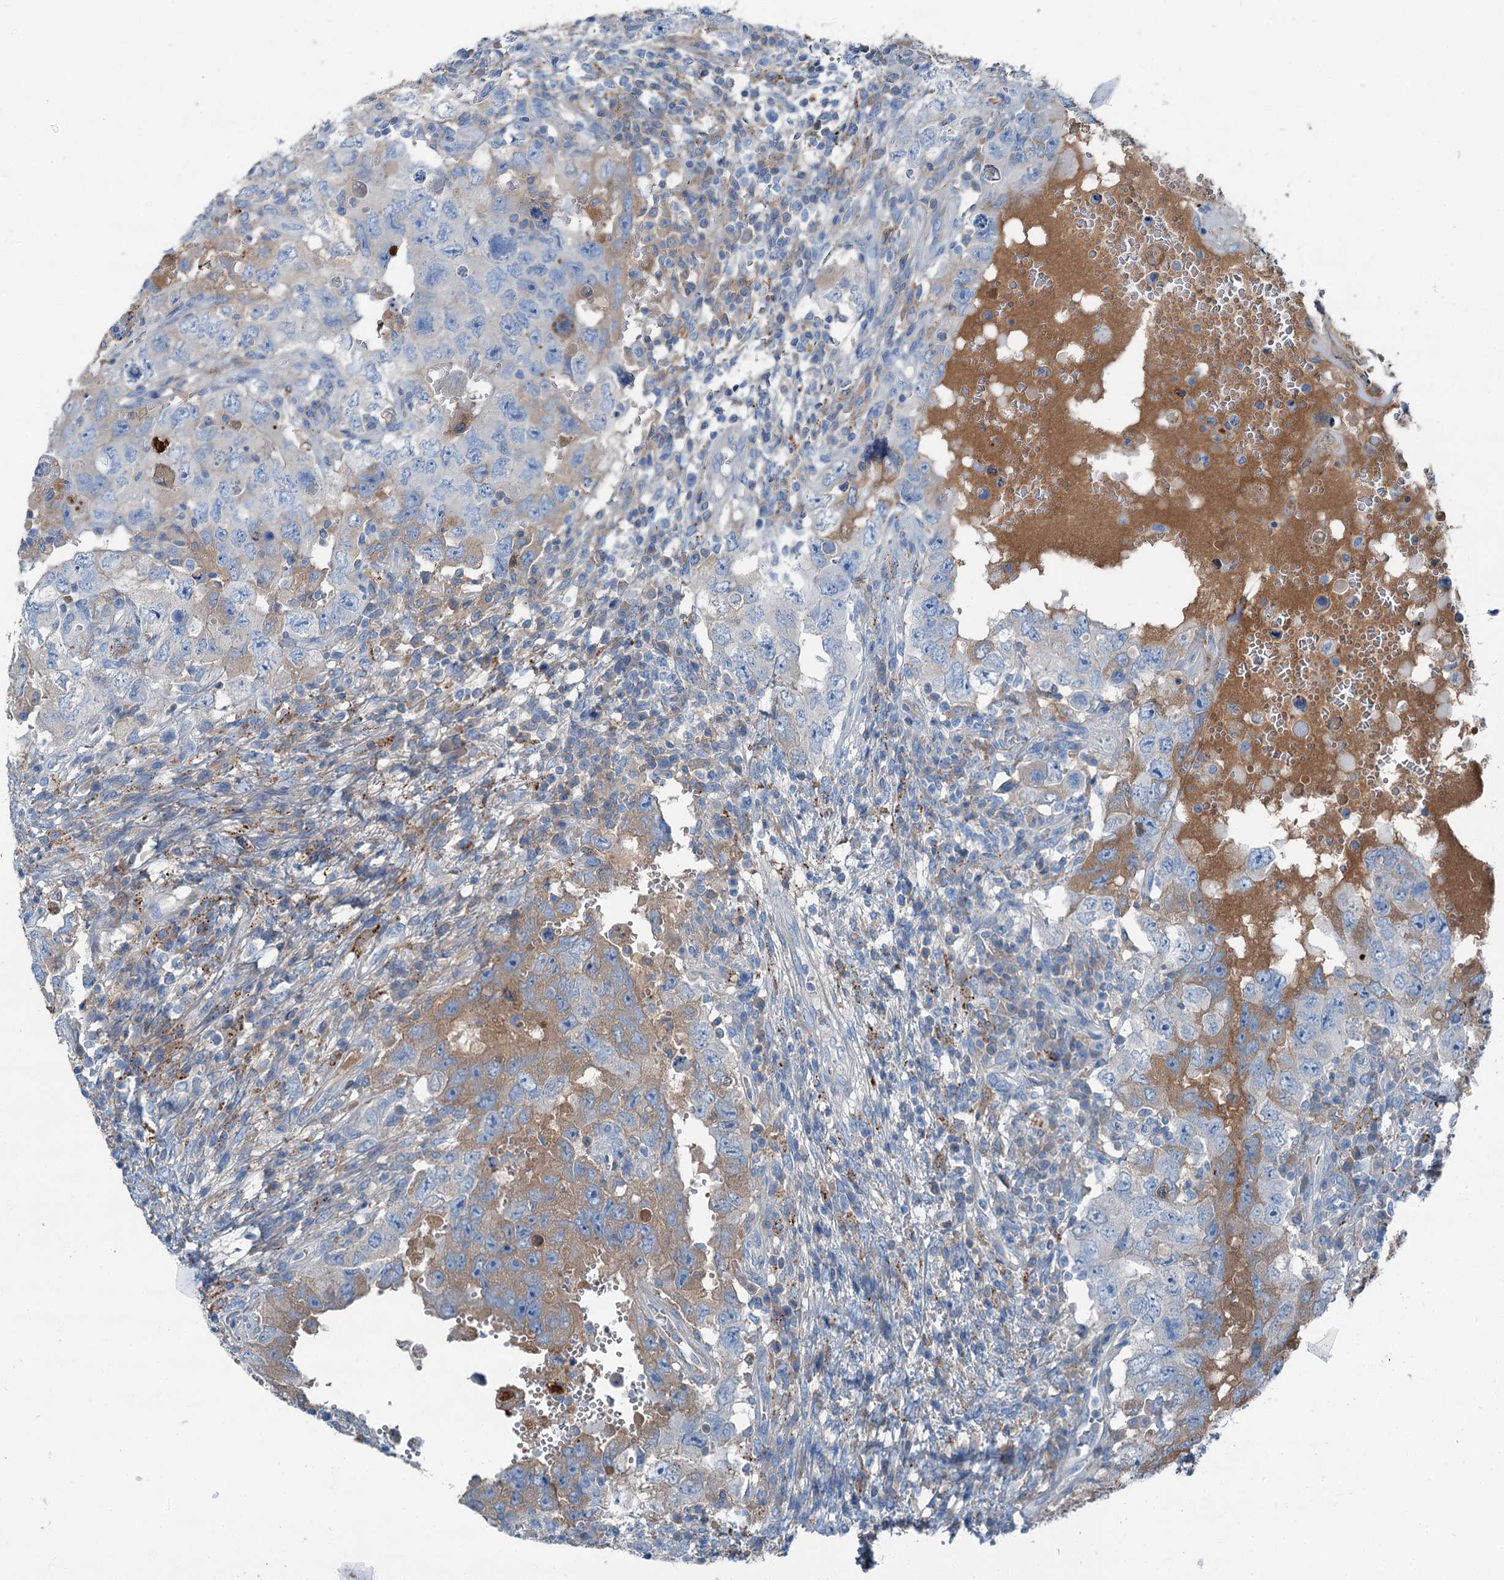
{"staining": {"intensity": "moderate", "quantity": "<25%", "location": "cytoplasmic/membranous"}, "tissue": "testis cancer", "cell_type": "Tumor cells", "image_type": "cancer", "snomed": [{"axis": "morphology", "description": "Carcinoma, Embryonal, NOS"}, {"axis": "topography", "description": "Testis"}], "caption": "DAB immunohistochemical staining of human testis embryonal carcinoma displays moderate cytoplasmic/membranous protein expression in about <25% of tumor cells.", "gene": "AXL", "patient": {"sex": "male", "age": 26}}